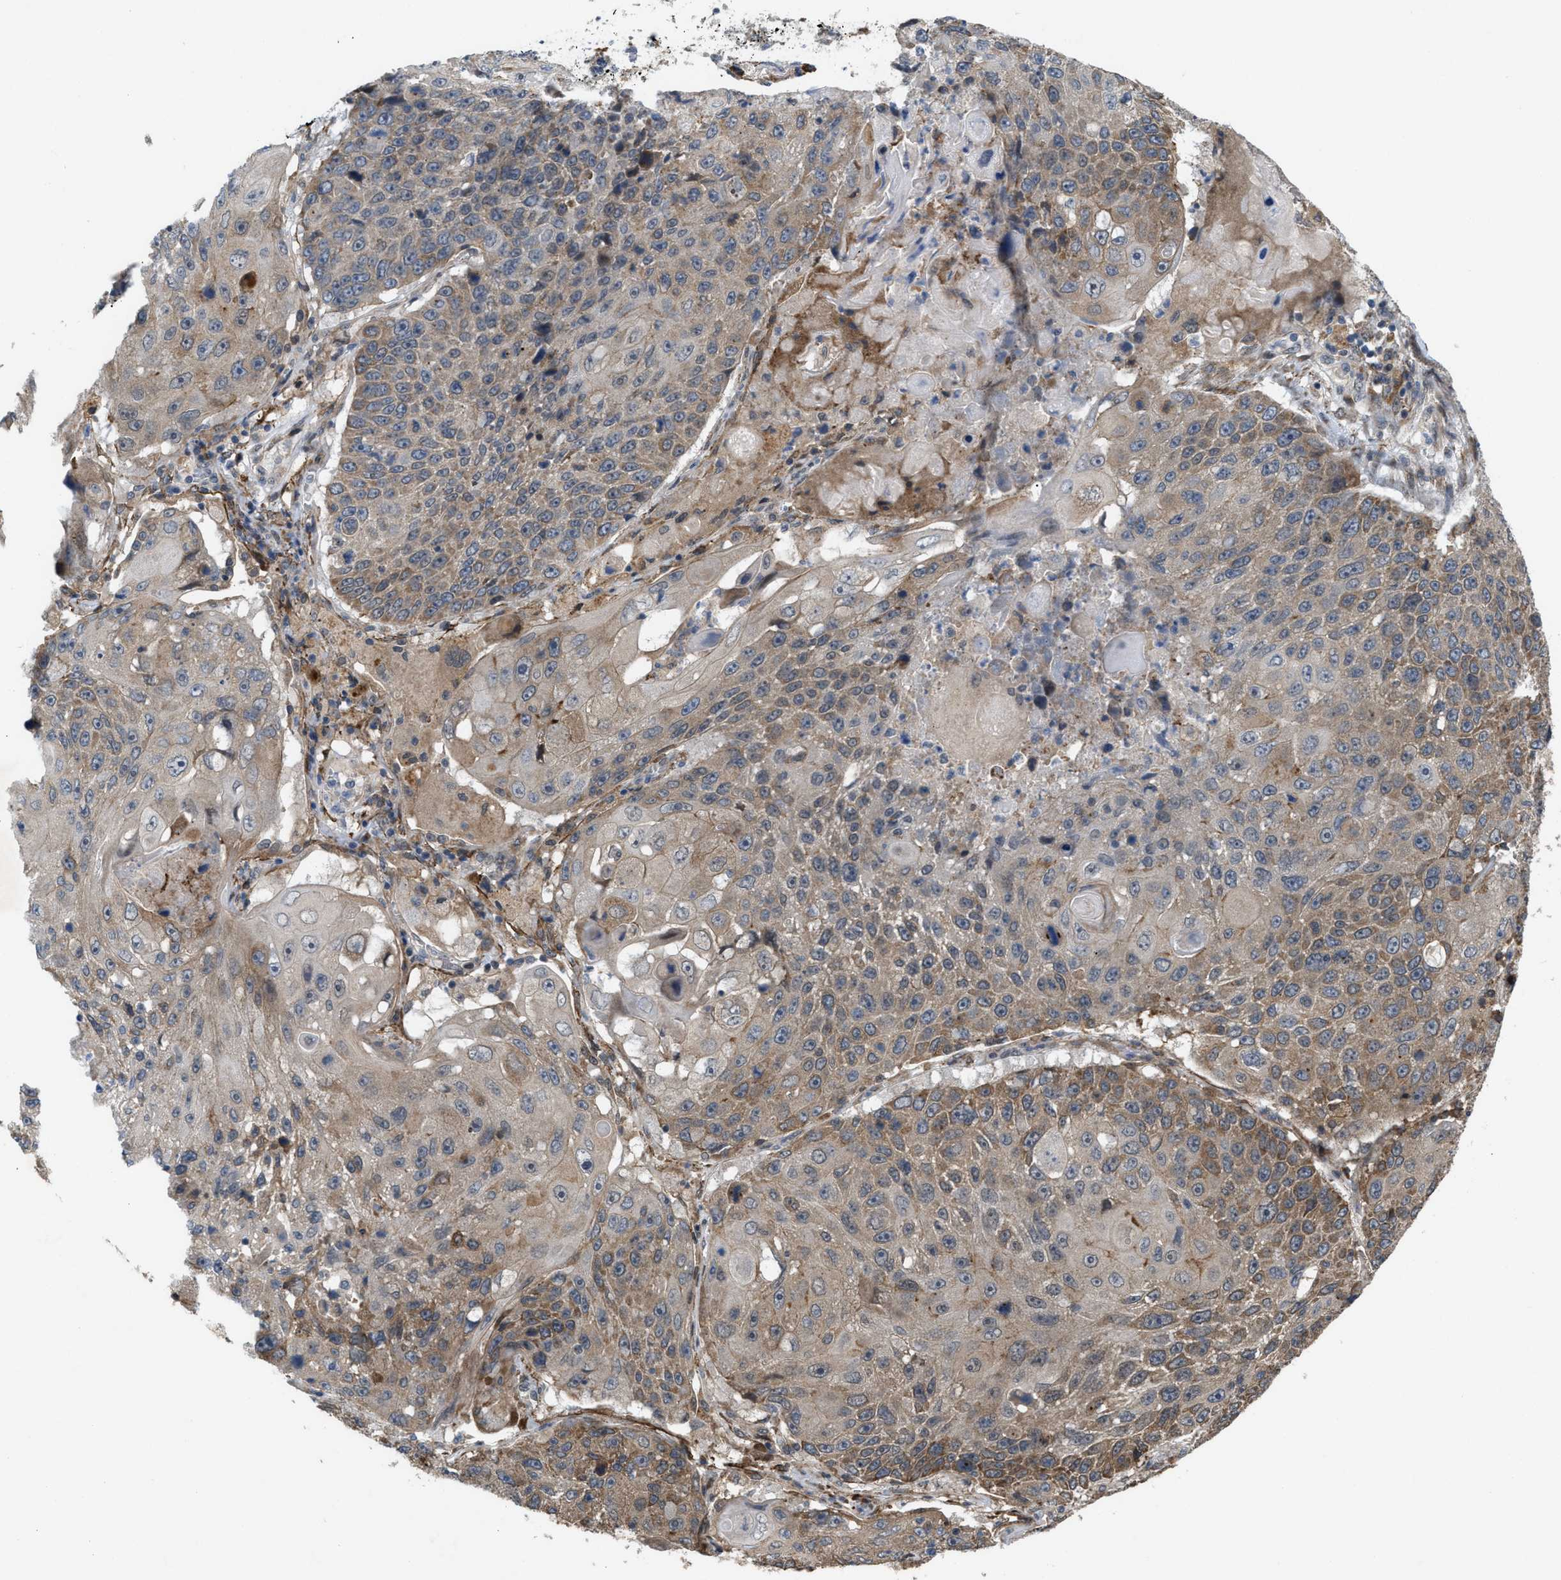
{"staining": {"intensity": "moderate", "quantity": "25%-75%", "location": "cytoplasmic/membranous"}, "tissue": "lung cancer", "cell_type": "Tumor cells", "image_type": "cancer", "snomed": [{"axis": "morphology", "description": "Squamous cell carcinoma, NOS"}, {"axis": "topography", "description": "Lung"}], "caption": "Lung cancer (squamous cell carcinoma) stained for a protein (brown) shows moderate cytoplasmic/membranous positive expression in about 25%-75% of tumor cells.", "gene": "MFSD6", "patient": {"sex": "male", "age": 61}}